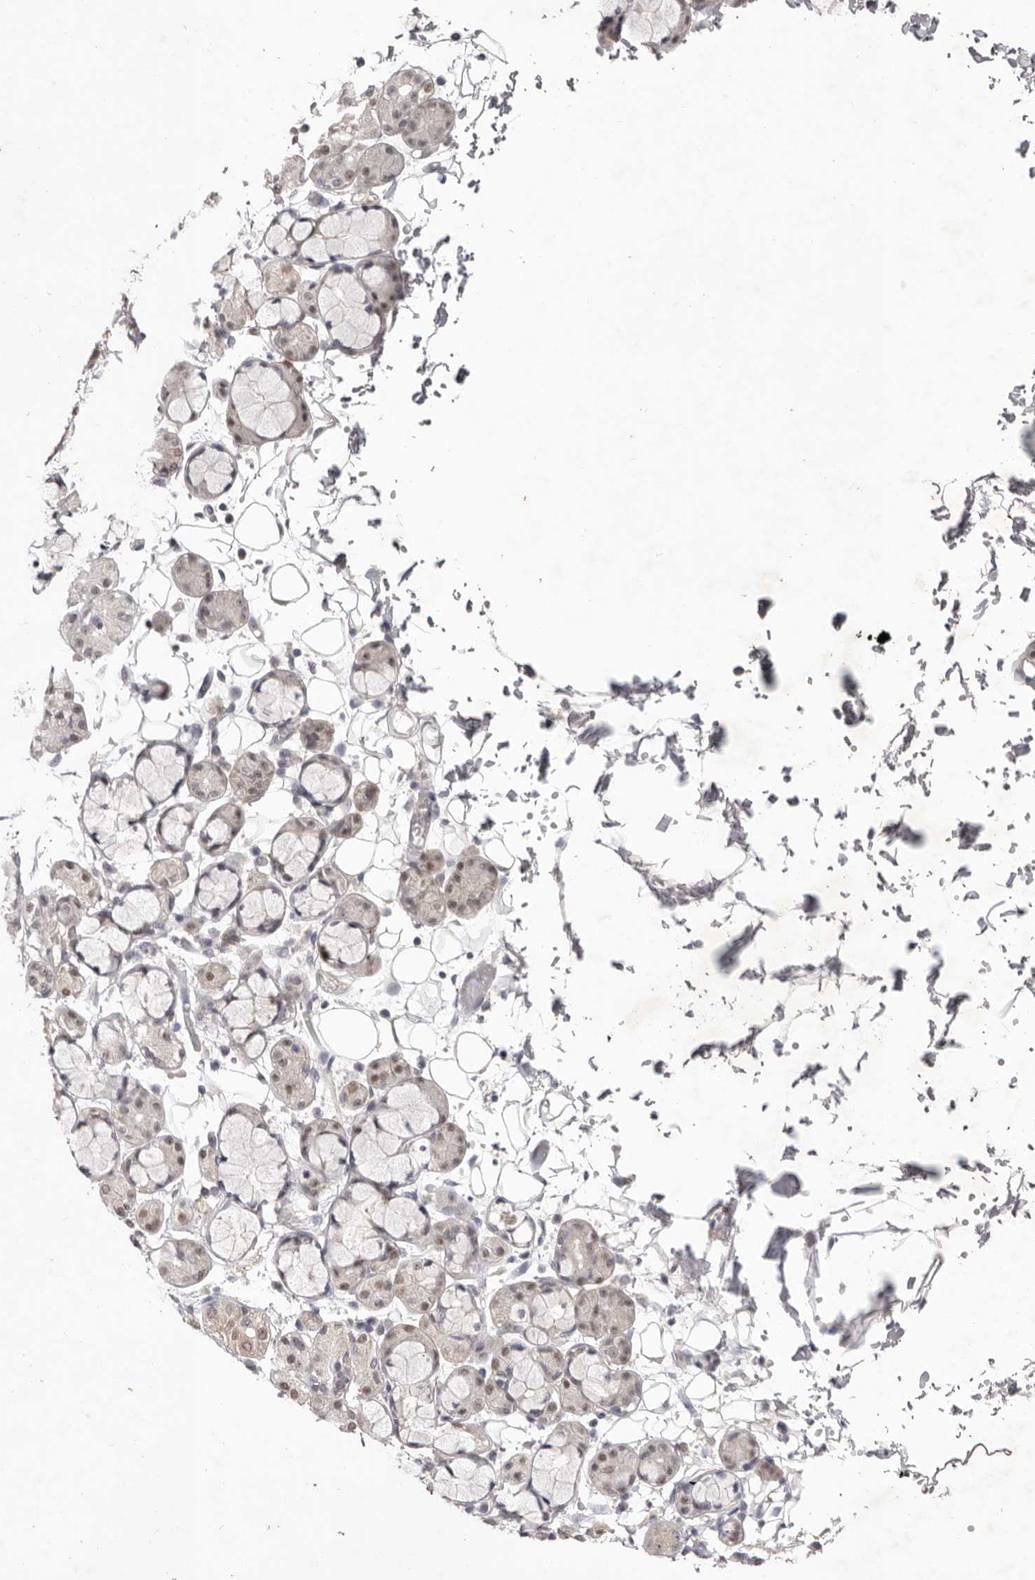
{"staining": {"intensity": "weak", "quantity": "25%-75%", "location": "nuclear"}, "tissue": "salivary gland", "cell_type": "Glandular cells", "image_type": "normal", "snomed": [{"axis": "morphology", "description": "Normal tissue, NOS"}, {"axis": "topography", "description": "Salivary gland"}], "caption": "Immunohistochemistry (DAB (3,3'-diaminobenzidine)) staining of benign salivary gland exhibits weak nuclear protein expression in about 25%-75% of glandular cells.", "gene": "TADA1", "patient": {"sex": "male", "age": 63}}